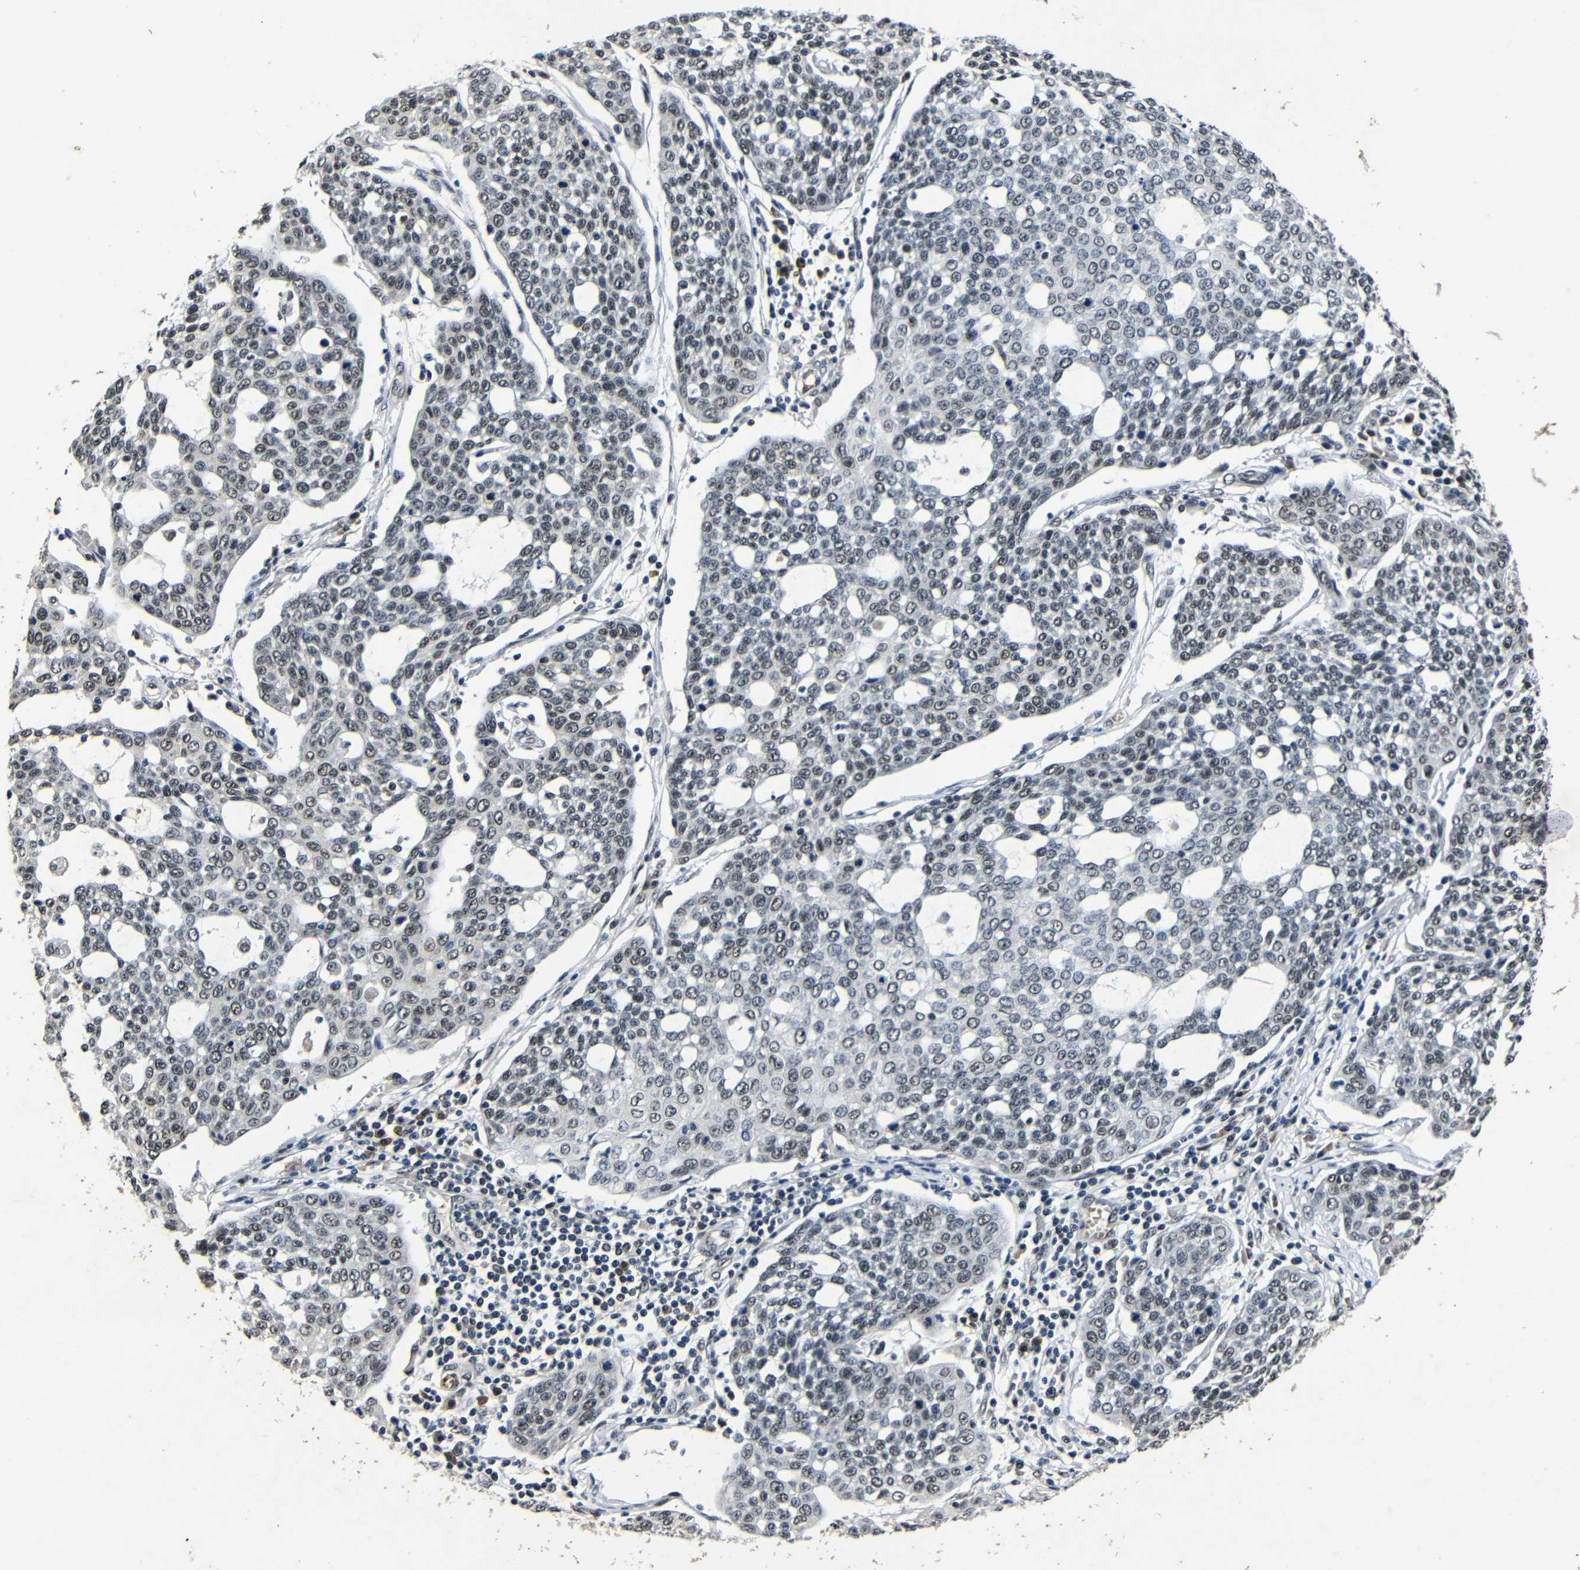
{"staining": {"intensity": "weak", "quantity": "25%-75%", "location": "nuclear"}, "tissue": "cervical cancer", "cell_type": "Tumor cells", "image_type": "cancer", "snomed": [{"axis": "morphology", "description": "Squamous cell carcinoma, NOS"}, {"axis": "topography", "description": "Cervix"}], "caption": "Immunohistochemistry photomicrograph of neoplastic tissue: human squamous cell carcinoma (cervical) stained using immunohistochemistry (IHC) reveals low levels of weak protein expression localized specifically in the nuclear of tumor cells, appearing as a nuclear brown color.", "gene": "FOXD4", "patient": {"sex": "female", "age": 34}}